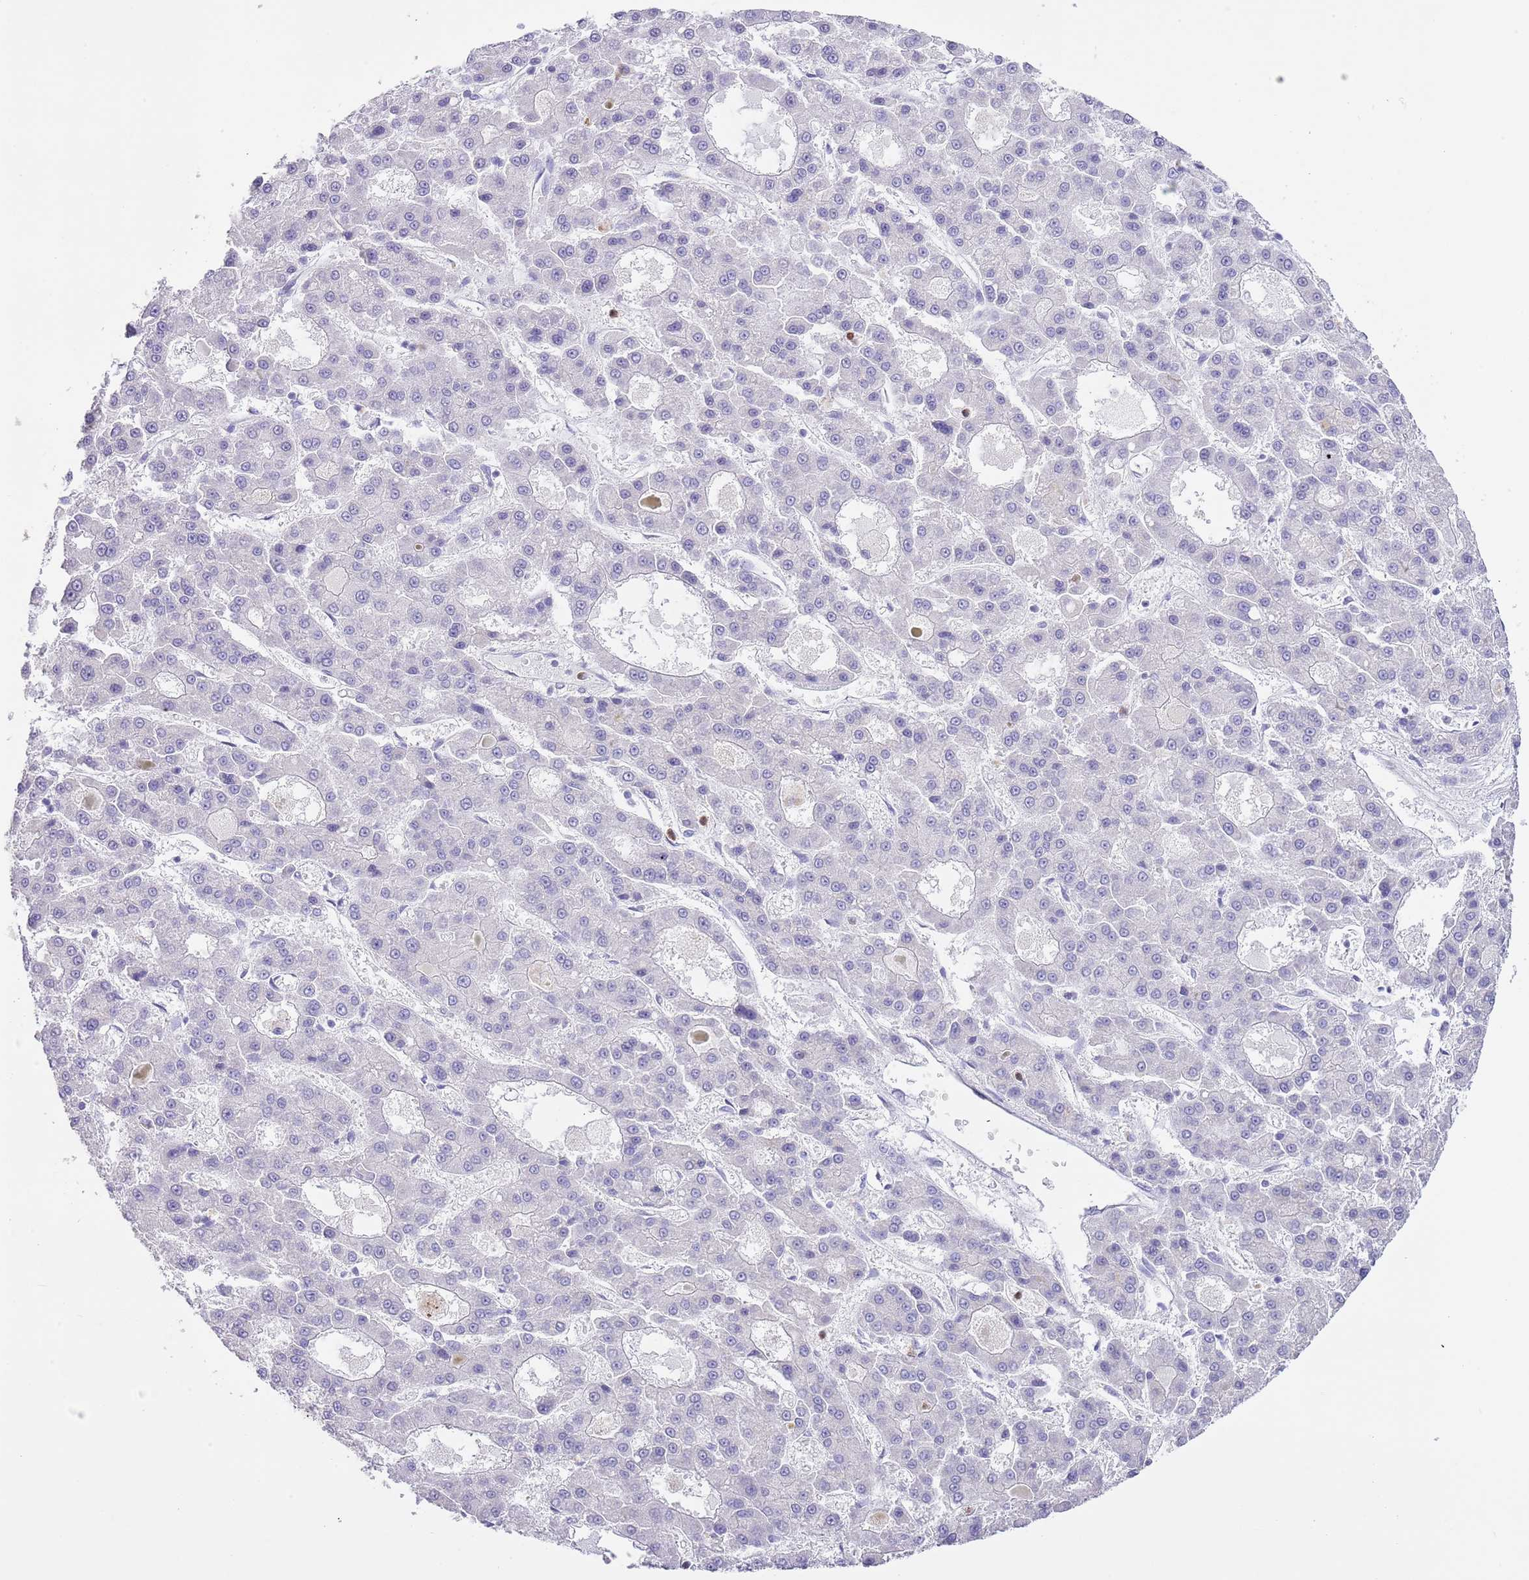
{"staining": {"intensity": "negative", "quantity": "none", "location": "none"}, "tissue": "liver cancer", "cell_type": "Tumor cells", "image_type": "cancer", "snomed": [{"axis": "morphology", "description": "Carcinoma, Hepatocellular, NOS"}, {"axis": "topography", "description": "Liver"}], "caption": "This micrograph is of liver cancer (hepatocellular carcinoma) stained with IHC to label a protein in brown with the nuclei are counter-stained blue. There is no expression in tumor cells. (Brightfield microscopy of DAB (3,3'-diaminobenzidine) immunohistochemistry at high magnification).", "gene": "OR2Z1", "patient": {"sex": "male", "age": 70}}